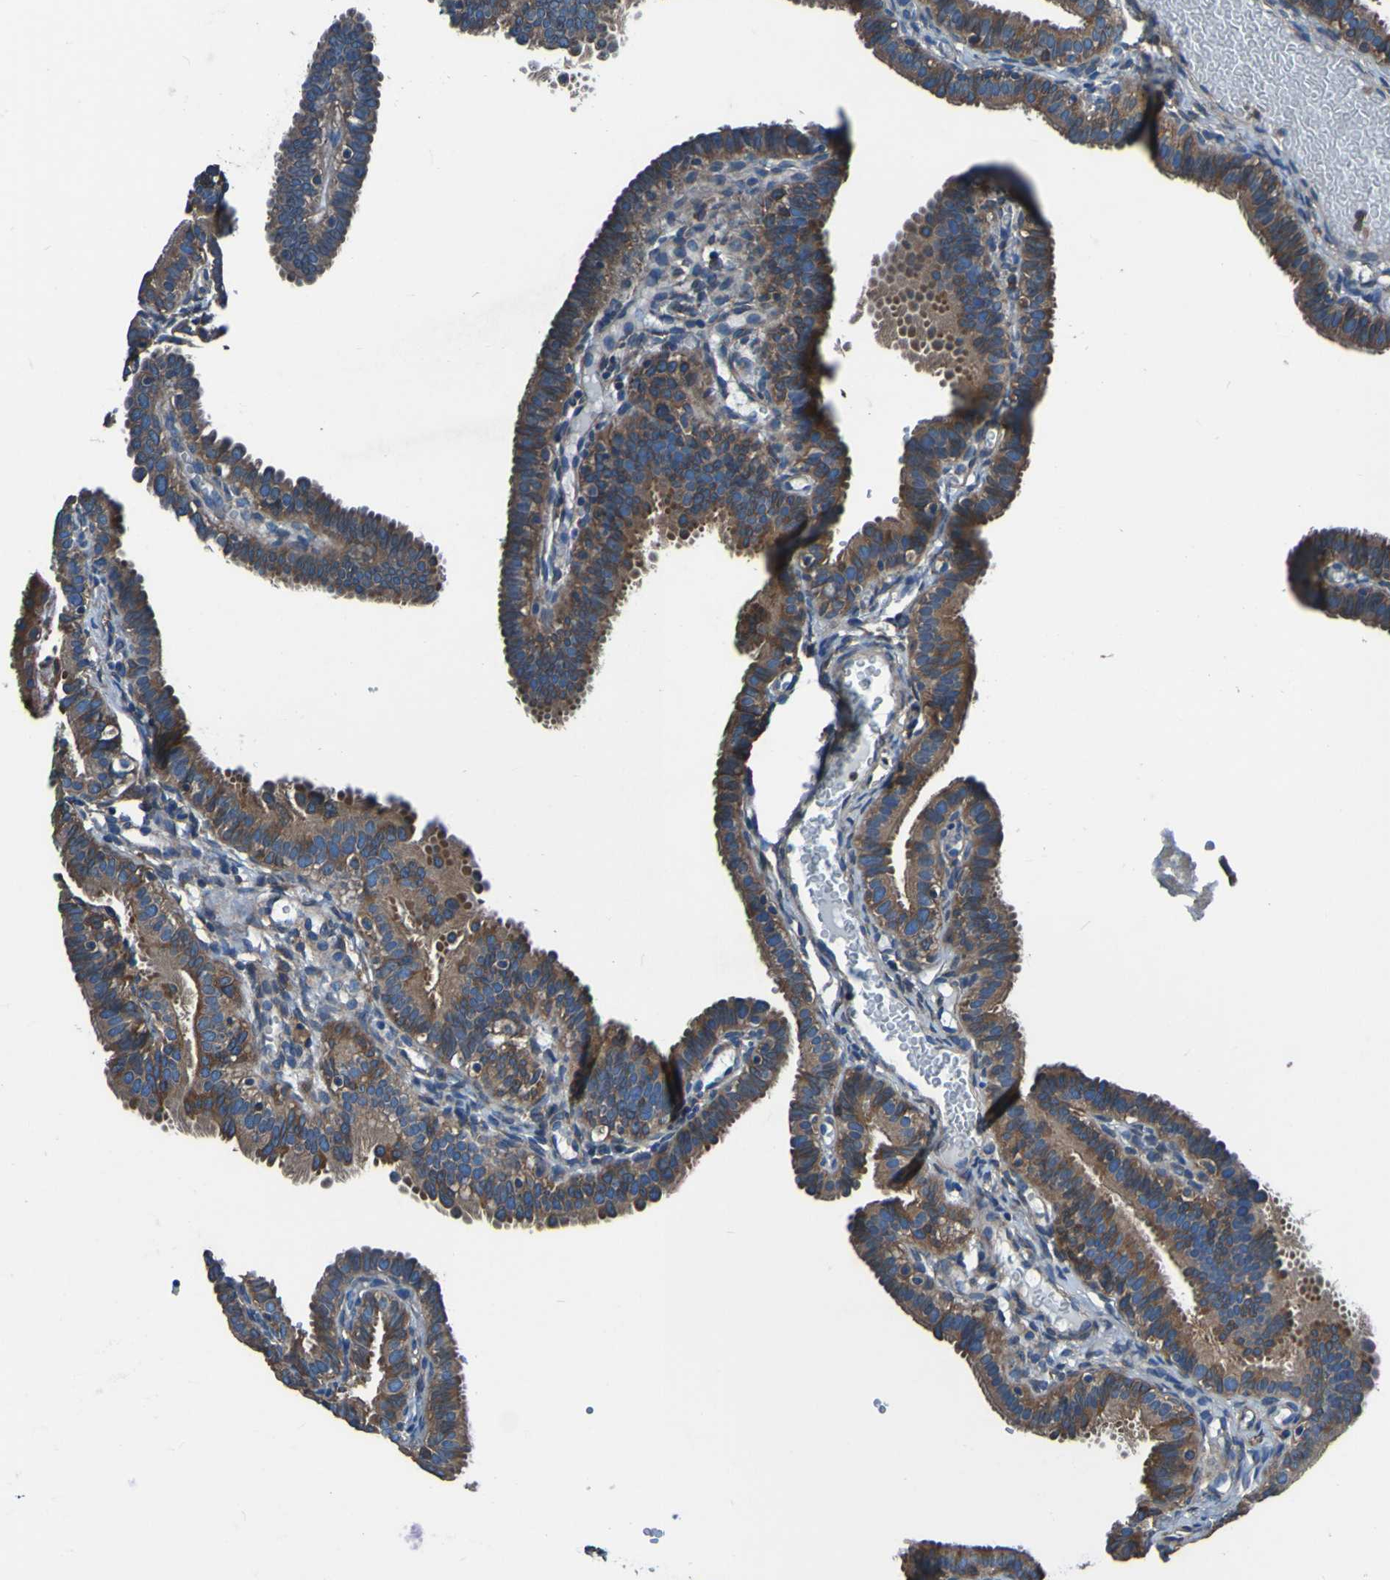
{"staining": {"intensity": "moderate", "quantity": ">75%", "location": "cytoplasmic/membranous"}, "tissue": "fallopian tube", "cell_type": "Glandular cells", "image_type": "normal", "snomed": [{"axis": "morphology", "description": "Normal tissue, NOS"}, {"axis": "topography", "description": "Fallopian tube"}, {"axis": "topography", "description": "Placenta"}], "caption": "High-magnification brightfield microscopy of normal fallopian tube stained with DAB (3,3'-diaminobenzidine) (brown) and counterstained with hematoxylin (blue). glandular cells exhibit moderate cytoplasmic/membranous positivity is appreciated in approximately>75% of cells. (brown staining indicates protein expression, while blue staining denotes nuclei).", "gene": "RAB5B", "patient": {"sex": "female", "age": 34}}